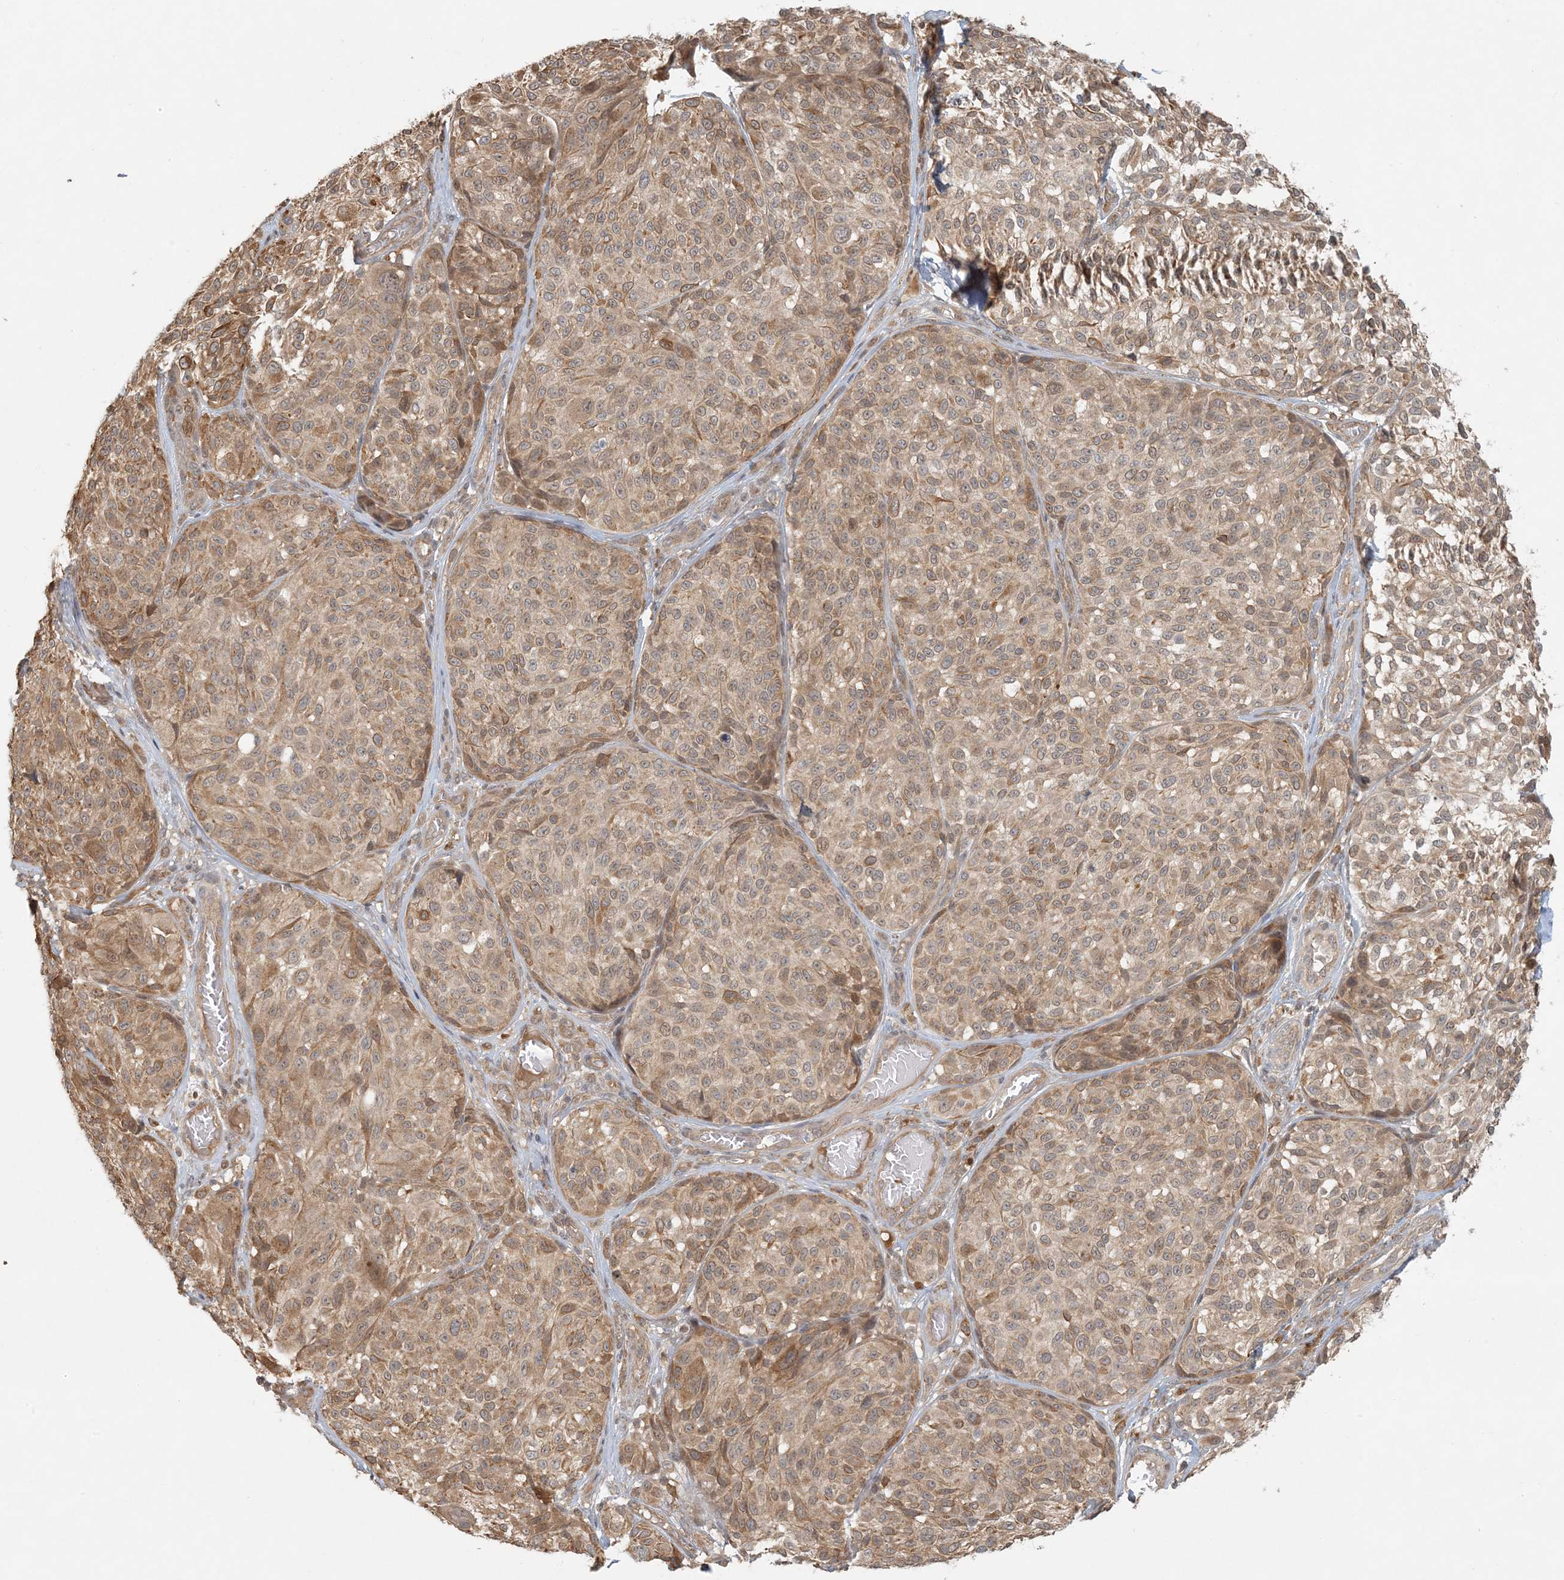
{"staining": {"intensity": "moderate", "quantity": ">75%", "location": "cytoplasmic/membranous"}, "tissue": "melanoma", "cell_type": "Tumor cells", "image_type": "cancer", "snomed": [{"axis": "morphology", "description": "Malignant melanoma, NOS"}, {"axis": "topography", "description": "Skin"}], "caption": "Immunohistochemical staining of malignant melanoma reveals medium levels of moderate cytoplasmic/membranous staining in approximately >75% of tumor cells.", "gene": "OBI1", "patient": {"sex": "male", "age": 83}}